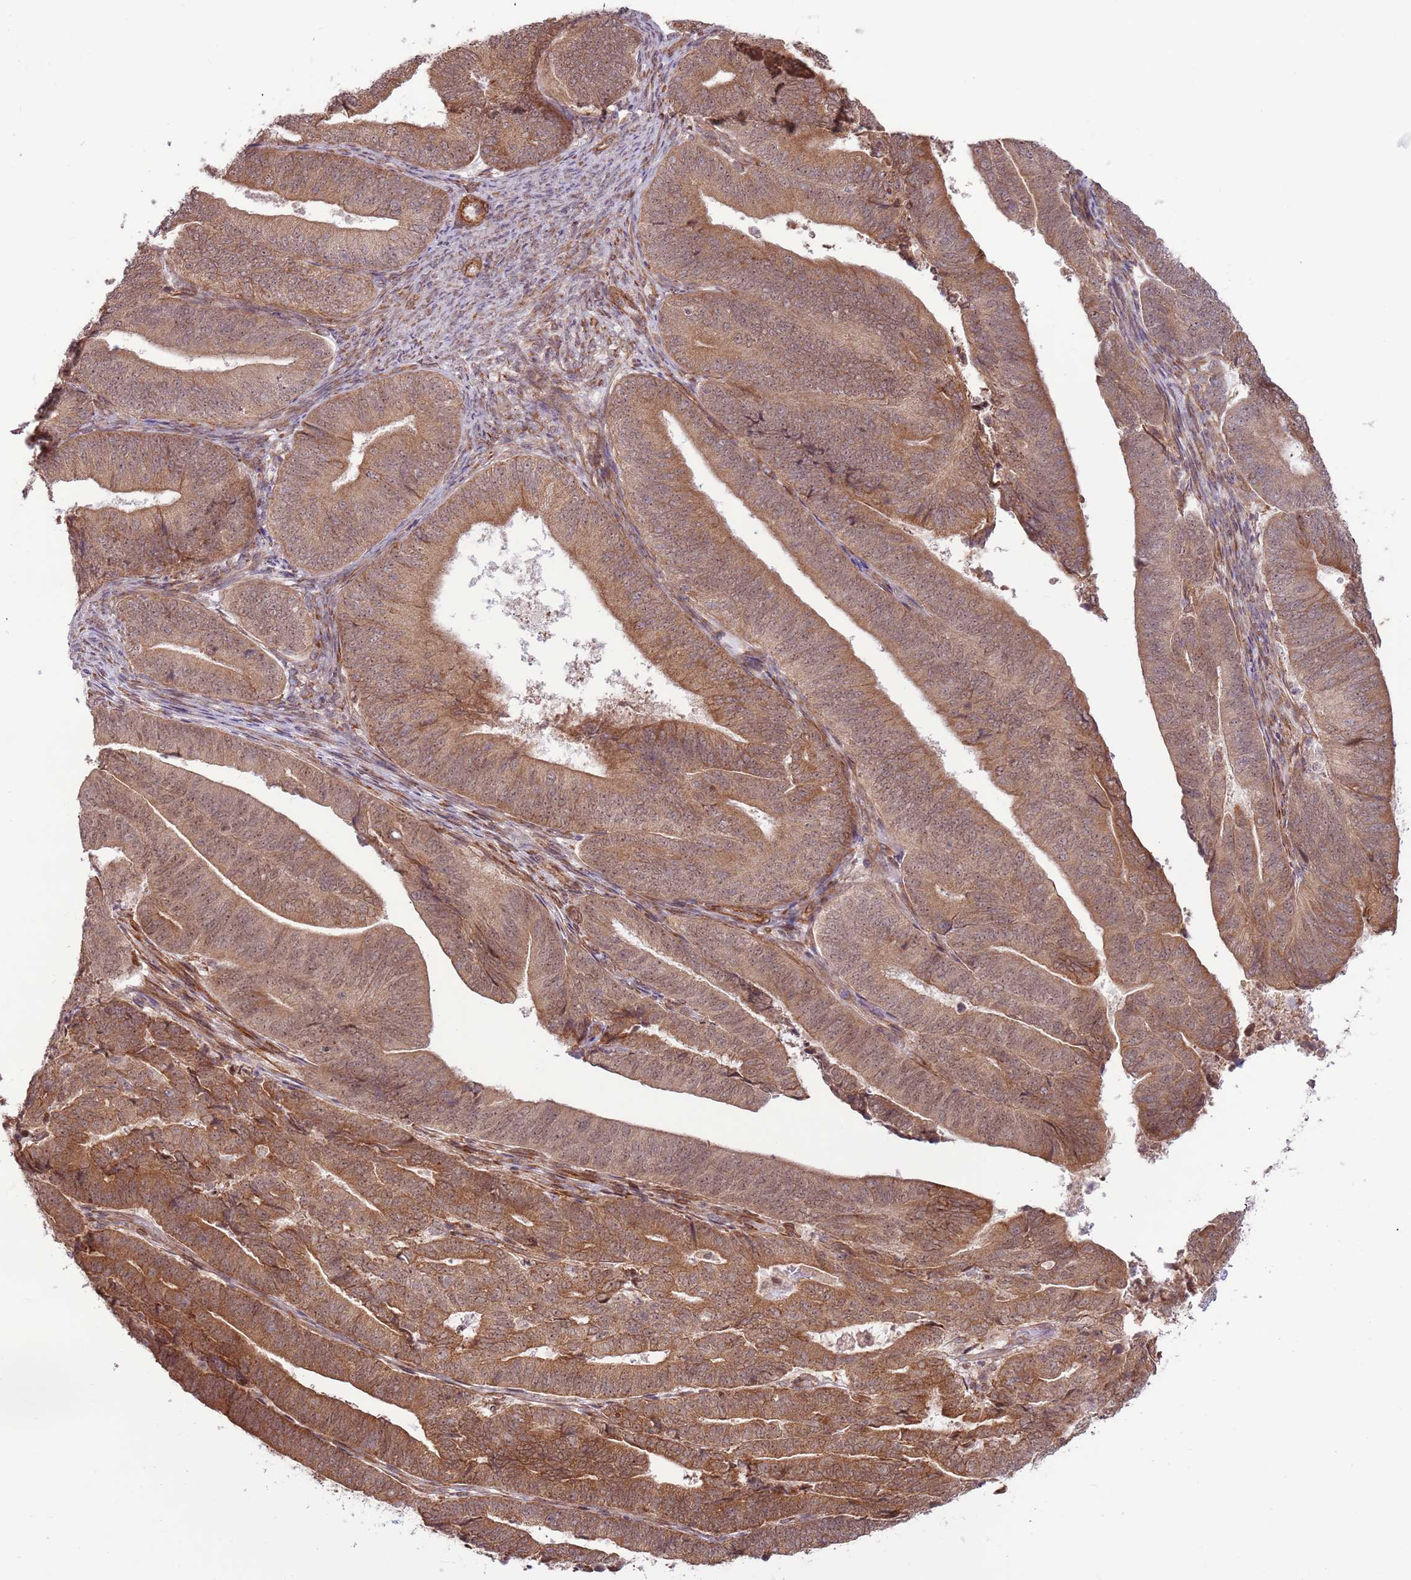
{"staining": {"intensity": "moderate", "quantity": ">75%", "location": "cytoplasmic/membranous"}, "tissue": "endometrial cancer", "cell_type": "Tumor cells", "image_type": "cancer", "snomed": [{"axis": "morphology", "description": "Adenocarcinoma, NOS"}, {"axis": "topography", "description": "Endometrium"}], "caption": "High-magnification brightfield microscopy of endometrial adenocarcinoma stained with DAB (brown) and counterstained with hematoxylin (blue). tumor cells exhibit moderate cytoplasmic/membranous staining is present in about>75% of cells. The staining is performed using DAB brown chromogen to label protein expression. The nuclei are counter-stained blue using hematoxylin.", "gene": "DCAF4", "patient": {"sex": "female", "age": 70}}